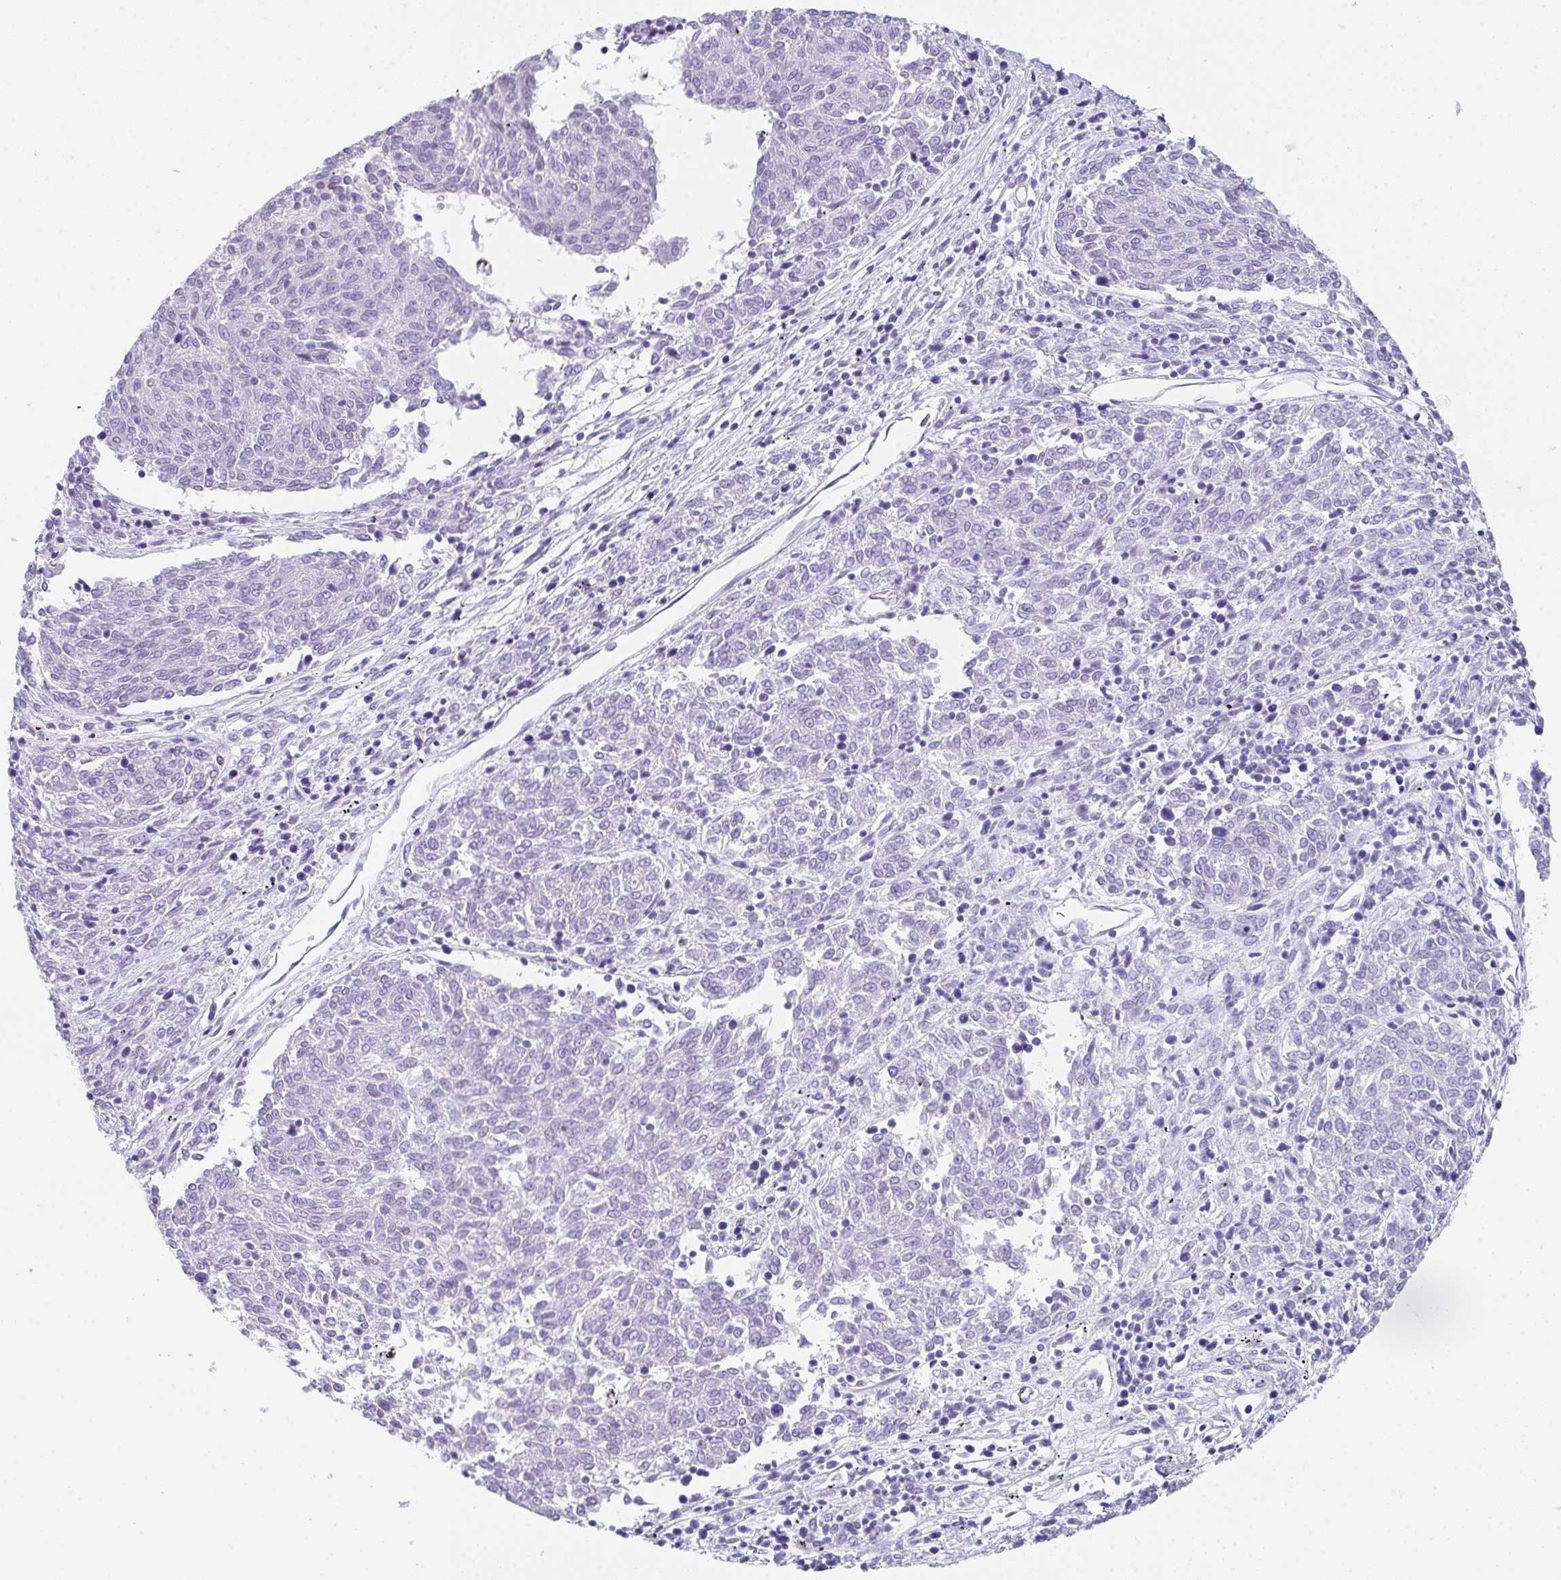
{"staining": {"intensity": "negative", "quantity": "none", "location": "none"}, "tissue": "melanoma", "cell_type": "Tumor cells", "image_type": "cancer", "snomed": [{"axis": "morphology", "description": "Malignant melanoma, NOS"}, {"axis": "topography", "description": "Skin"}], "caption": "High magnification brightfield microscopy of melanoma stained with DAB (brown) and counterstained with hematoxylin (blue): tumor cells show no significant expression. (Brightfield microscopy of DAB immunohistochemistry at high magnification).", "gene": "DBN1", "patient": {"sex": "female", "age": 72}}